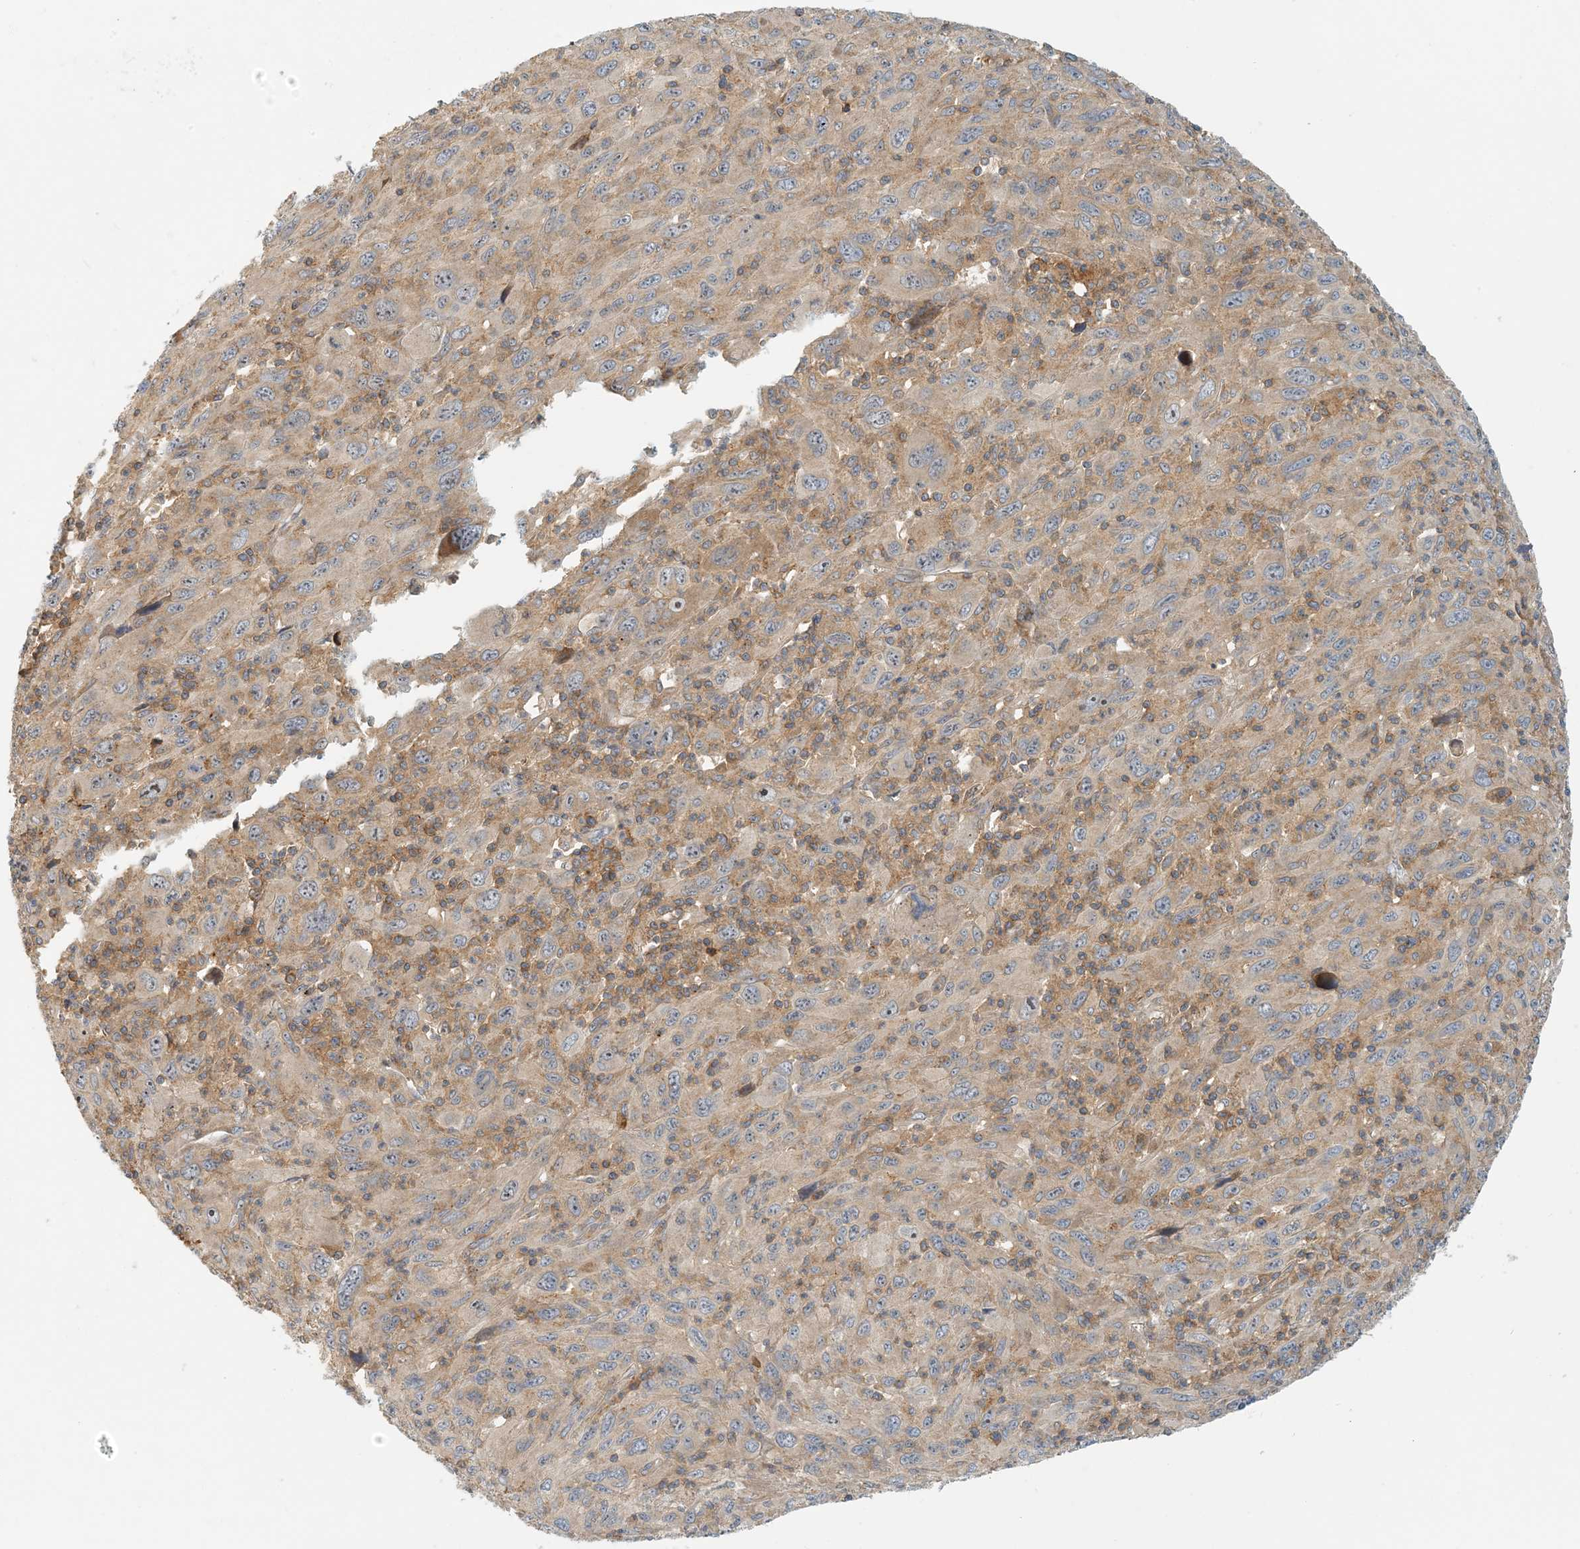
{"staining": {"intensity": "negative", "quantity": "none", "location": "none"}, "tissue": "melanoma", "cell_type": "Tumor cells", "image_type": "cancer", "snomed": [{"axis": "morphology", "description": "Malignant melanoma, Metastatic site"}, {"axis": "topography", "description": "Skin"}], "caption": "Immunohistochemistry photomicrograph of neoplastic tissue: melanoma stained with DAB (3,3'-diaminobenzidine) shows no significant protein positivity in tumor cells. The staining is performed using DAB (3,3'-diaminobenzidine) brown chromogen with nuclei counter-stained in using hematoxylin.", "gene": "COLEC11", "patient": {"sex": "female", "age": 56}}